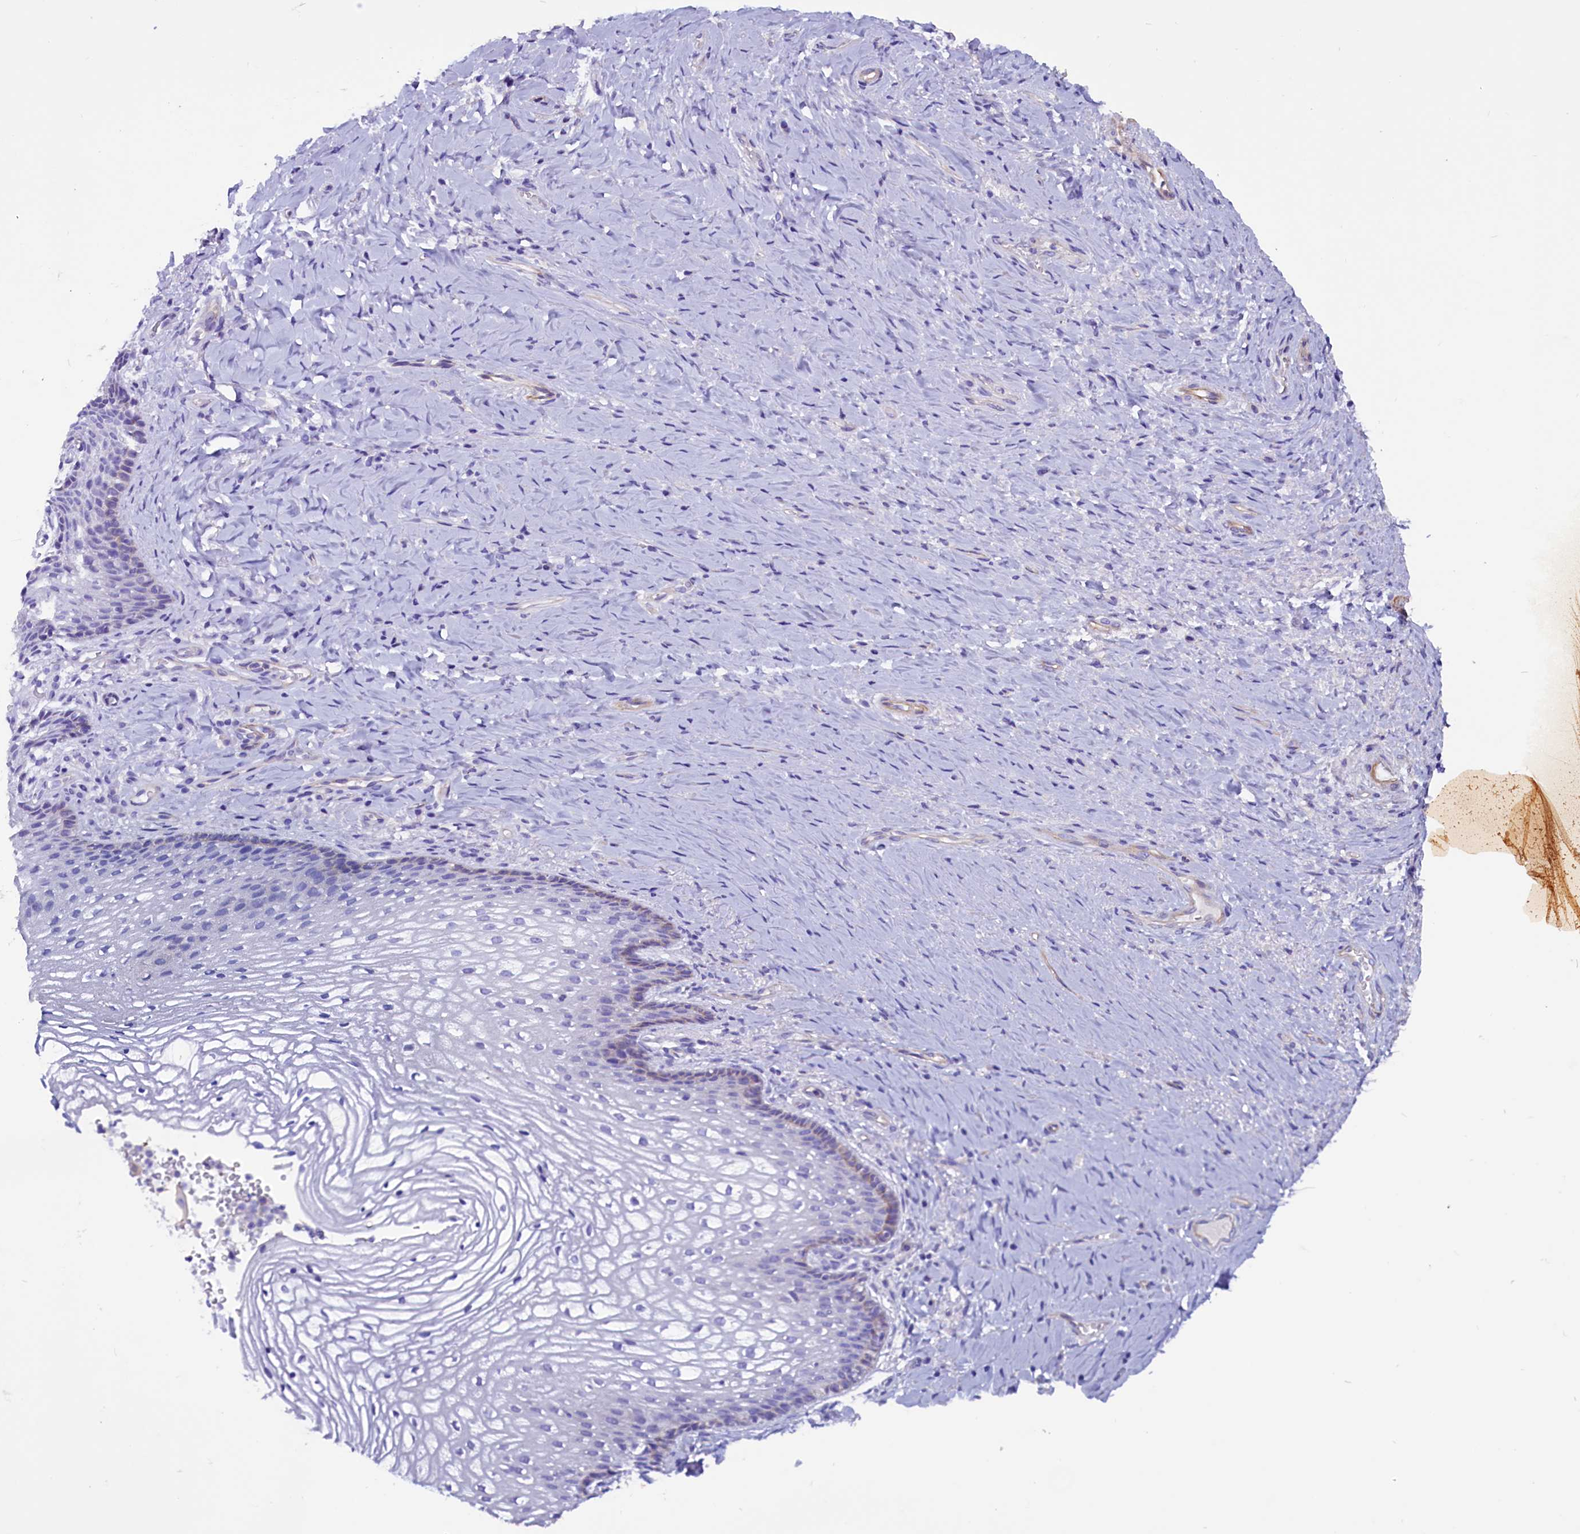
{"staining": {"intensity": "negative", "quantity": "none", "location": "none"}, "tissue": "vagina", "cell_type": "Squamous epithelial cells", "image_type": "normal", "snomed": [{"axis": "morphology", "description": "Normal tissue, NOS"}, {"axis": "topography", "description": "Vagina"}], "caption": "This is a image of immunohistochemistry staining of benign vagina, which shows no positivity in squamous epithelial cells. Brightfield microscopy of immunohistochemistry (IHC) stained with DAB (brown) and hematoxylin (blue), captured at high magnification.", "gene": "ZNF749", "patient": {"sex": "female", "age": 60}}